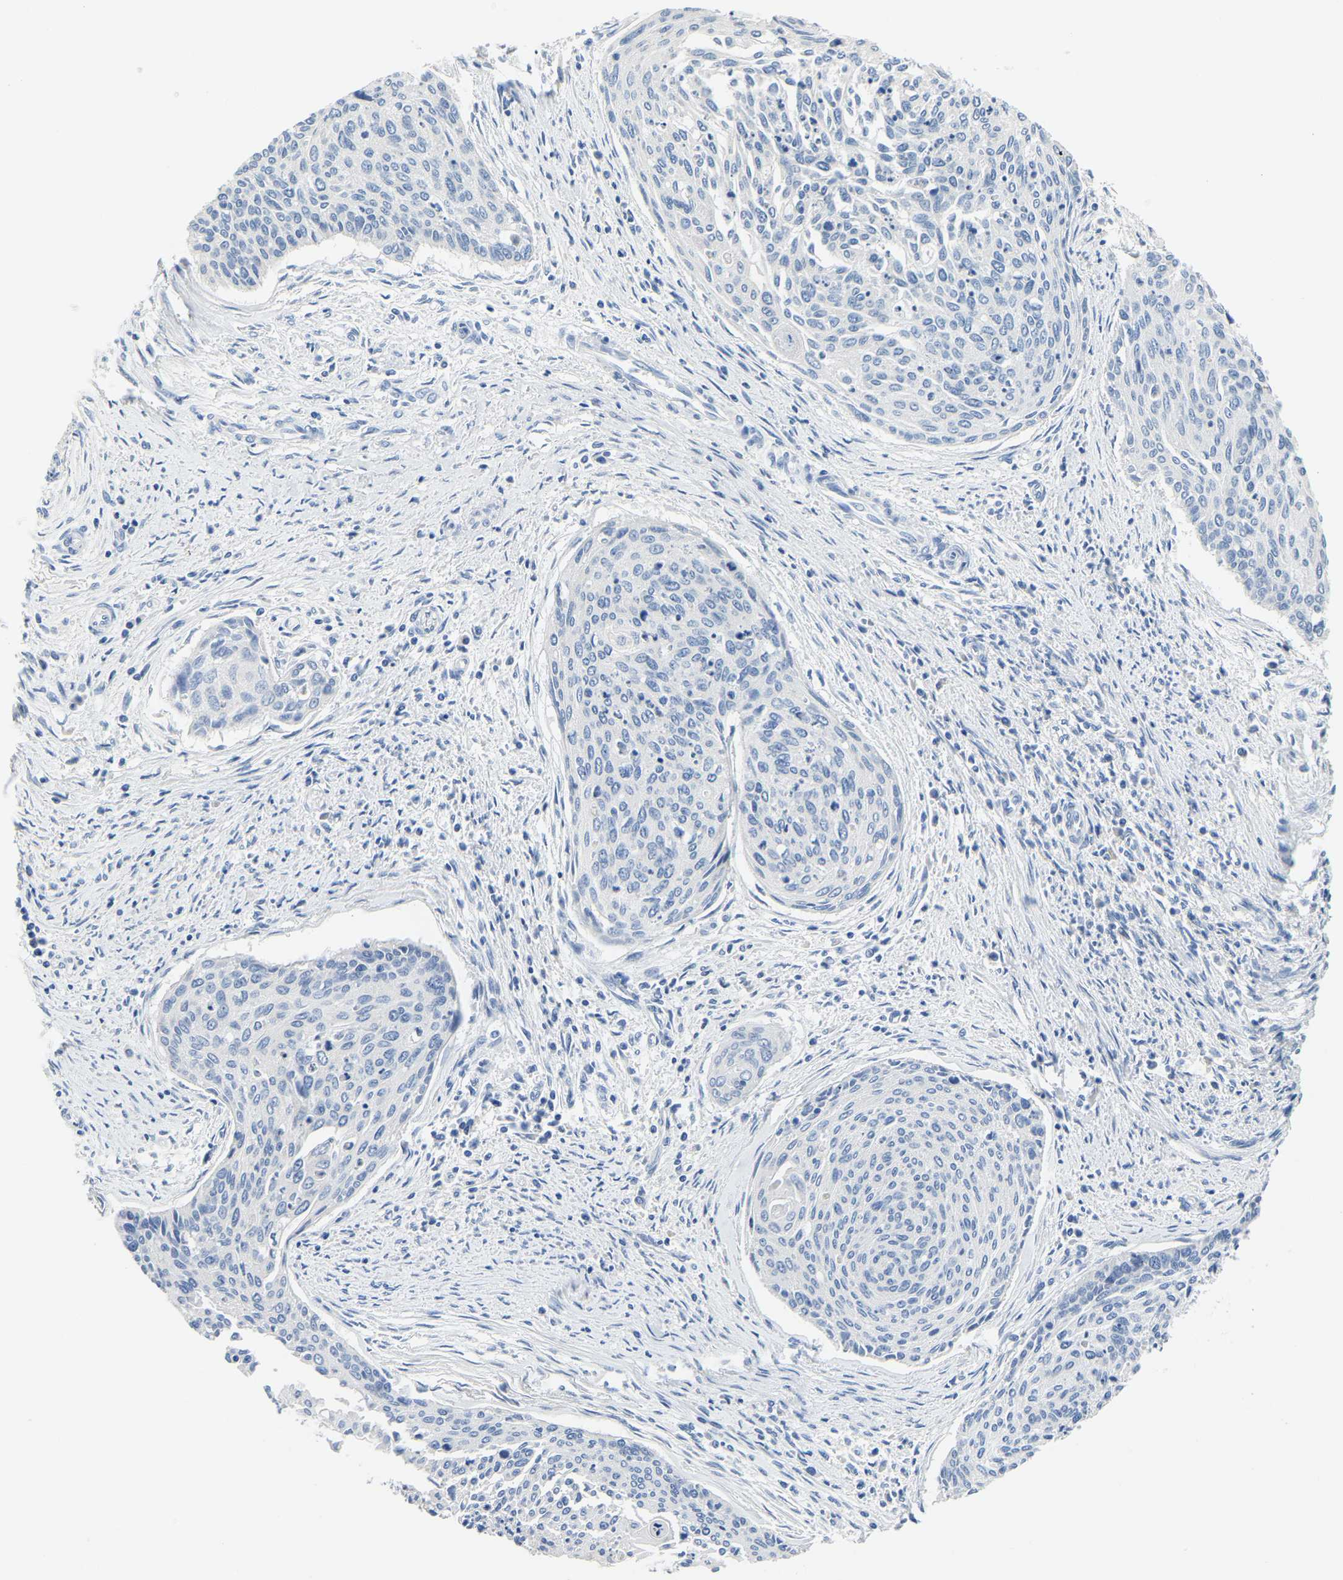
{"staining": {"intensity": "negative", "quantity": "none", "location": "none"}, "tissue": "cervical cancer", "cell_type": "Tumor cells", "image_type": "cancer", "snomed": [{"axis": "morphology", "description": "Squamous cell carcinoma, NOS"}, {"axis": "topography", "description": "Cervix"}], "caption": "High power microscopy micrograph of an IHC histopathology image of cervical squamous cell carcinoma, revealing no significant staining in tumor cells. (Immunohistochemistry (ihc), brightfield microscopy, high magnification).", "gene": "PCK2", "patient": {"sex": "female", "age": 55}}